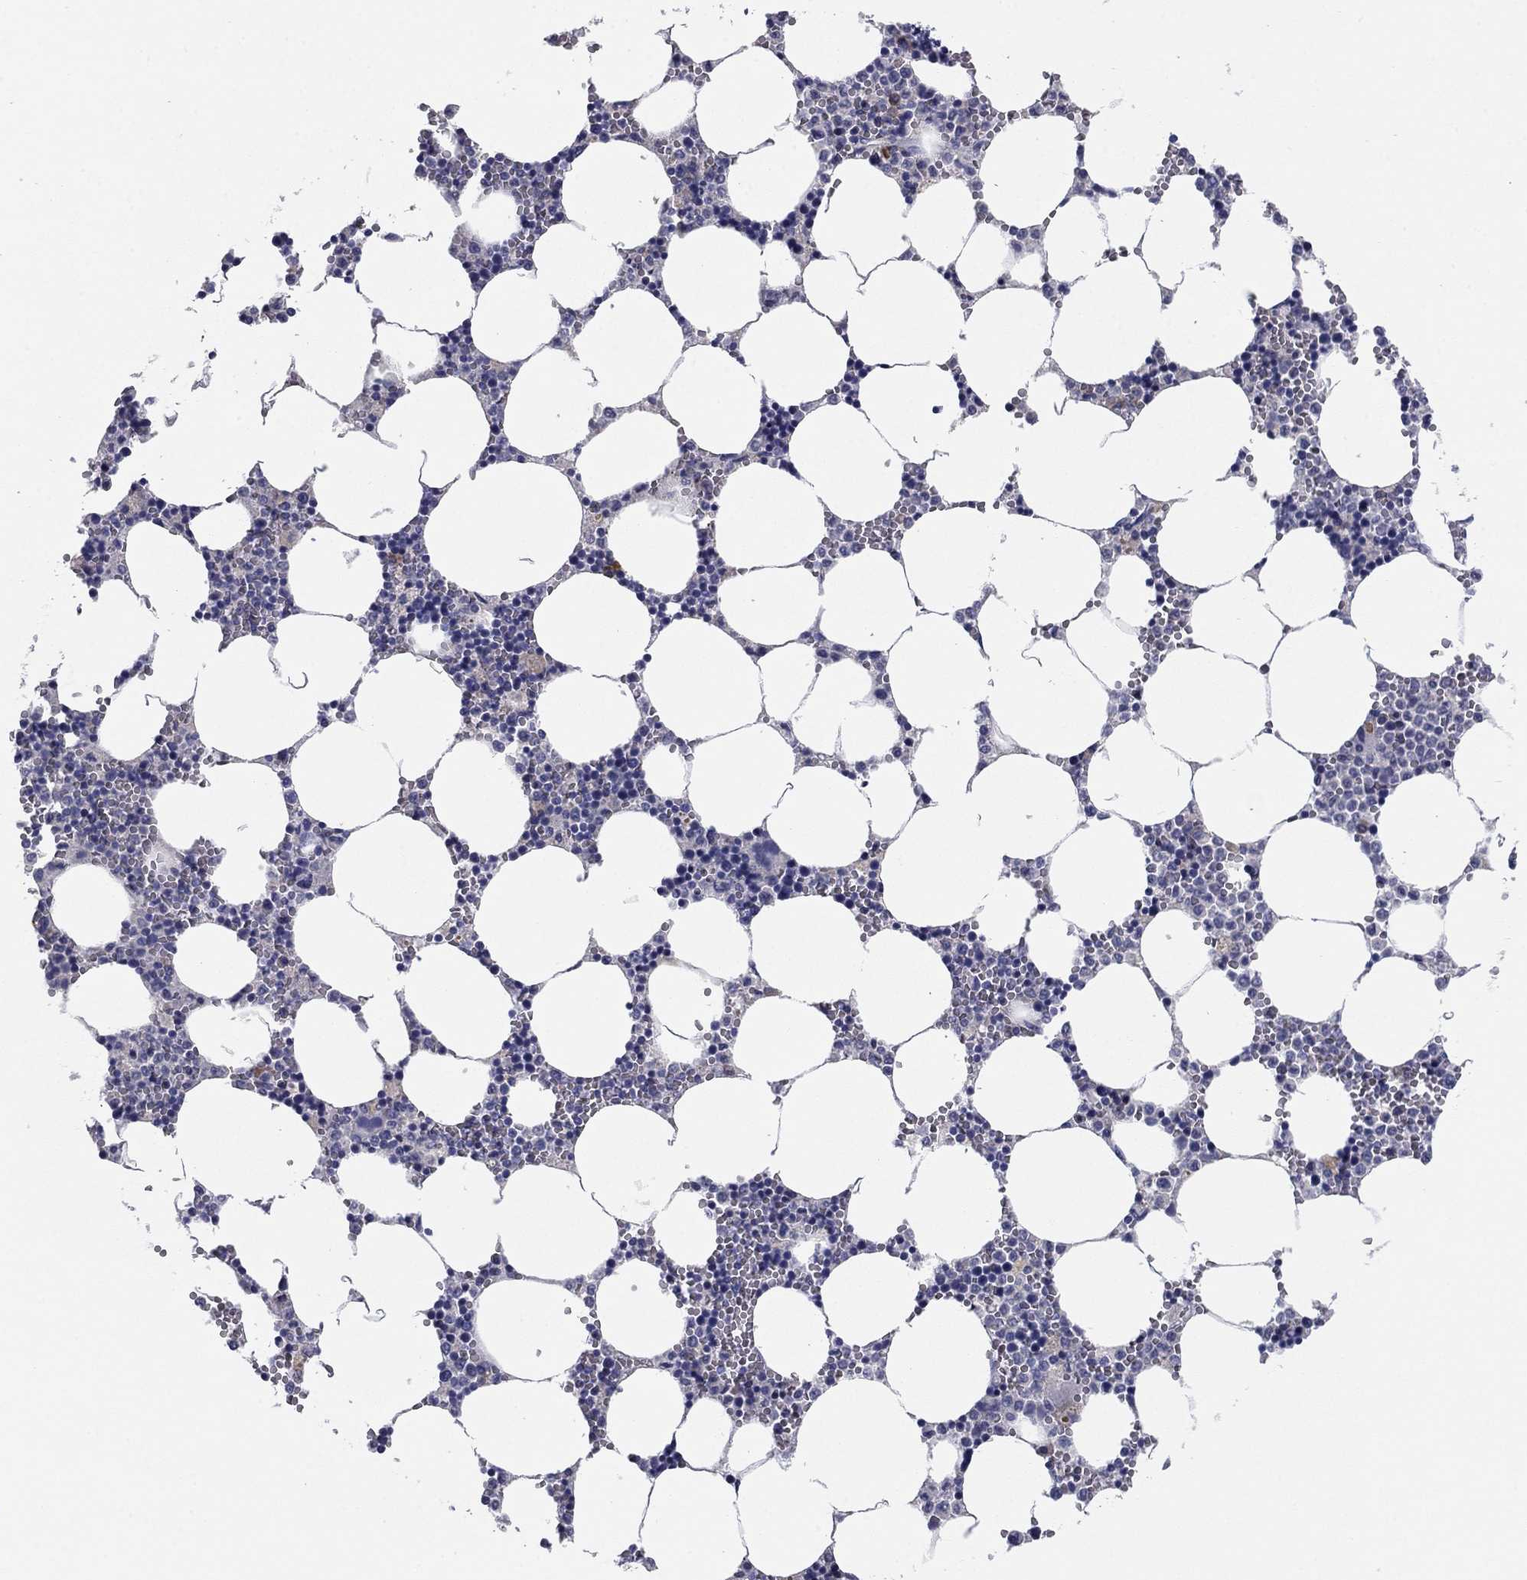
{"staining": {"intensity": "negative", "quantity": "none", "location": "none"}, "tissue": "bone marrow", "cell_type": "Hematopoietic cells", "image_type": "normal", "snomed": [{"axis": "morphology", "description": "Normal tissue, NOS"}, {"axis": "topography", "description": "Bone marrow"}], "caption": "Immunohistochemical staining of normal human bone marrow shows no significant staining in hematopoietic cells. (IHC, brightfield microscopy, high magnification).", "gene": "GRK7", "patient": {"sex": "female", "age": 64}}